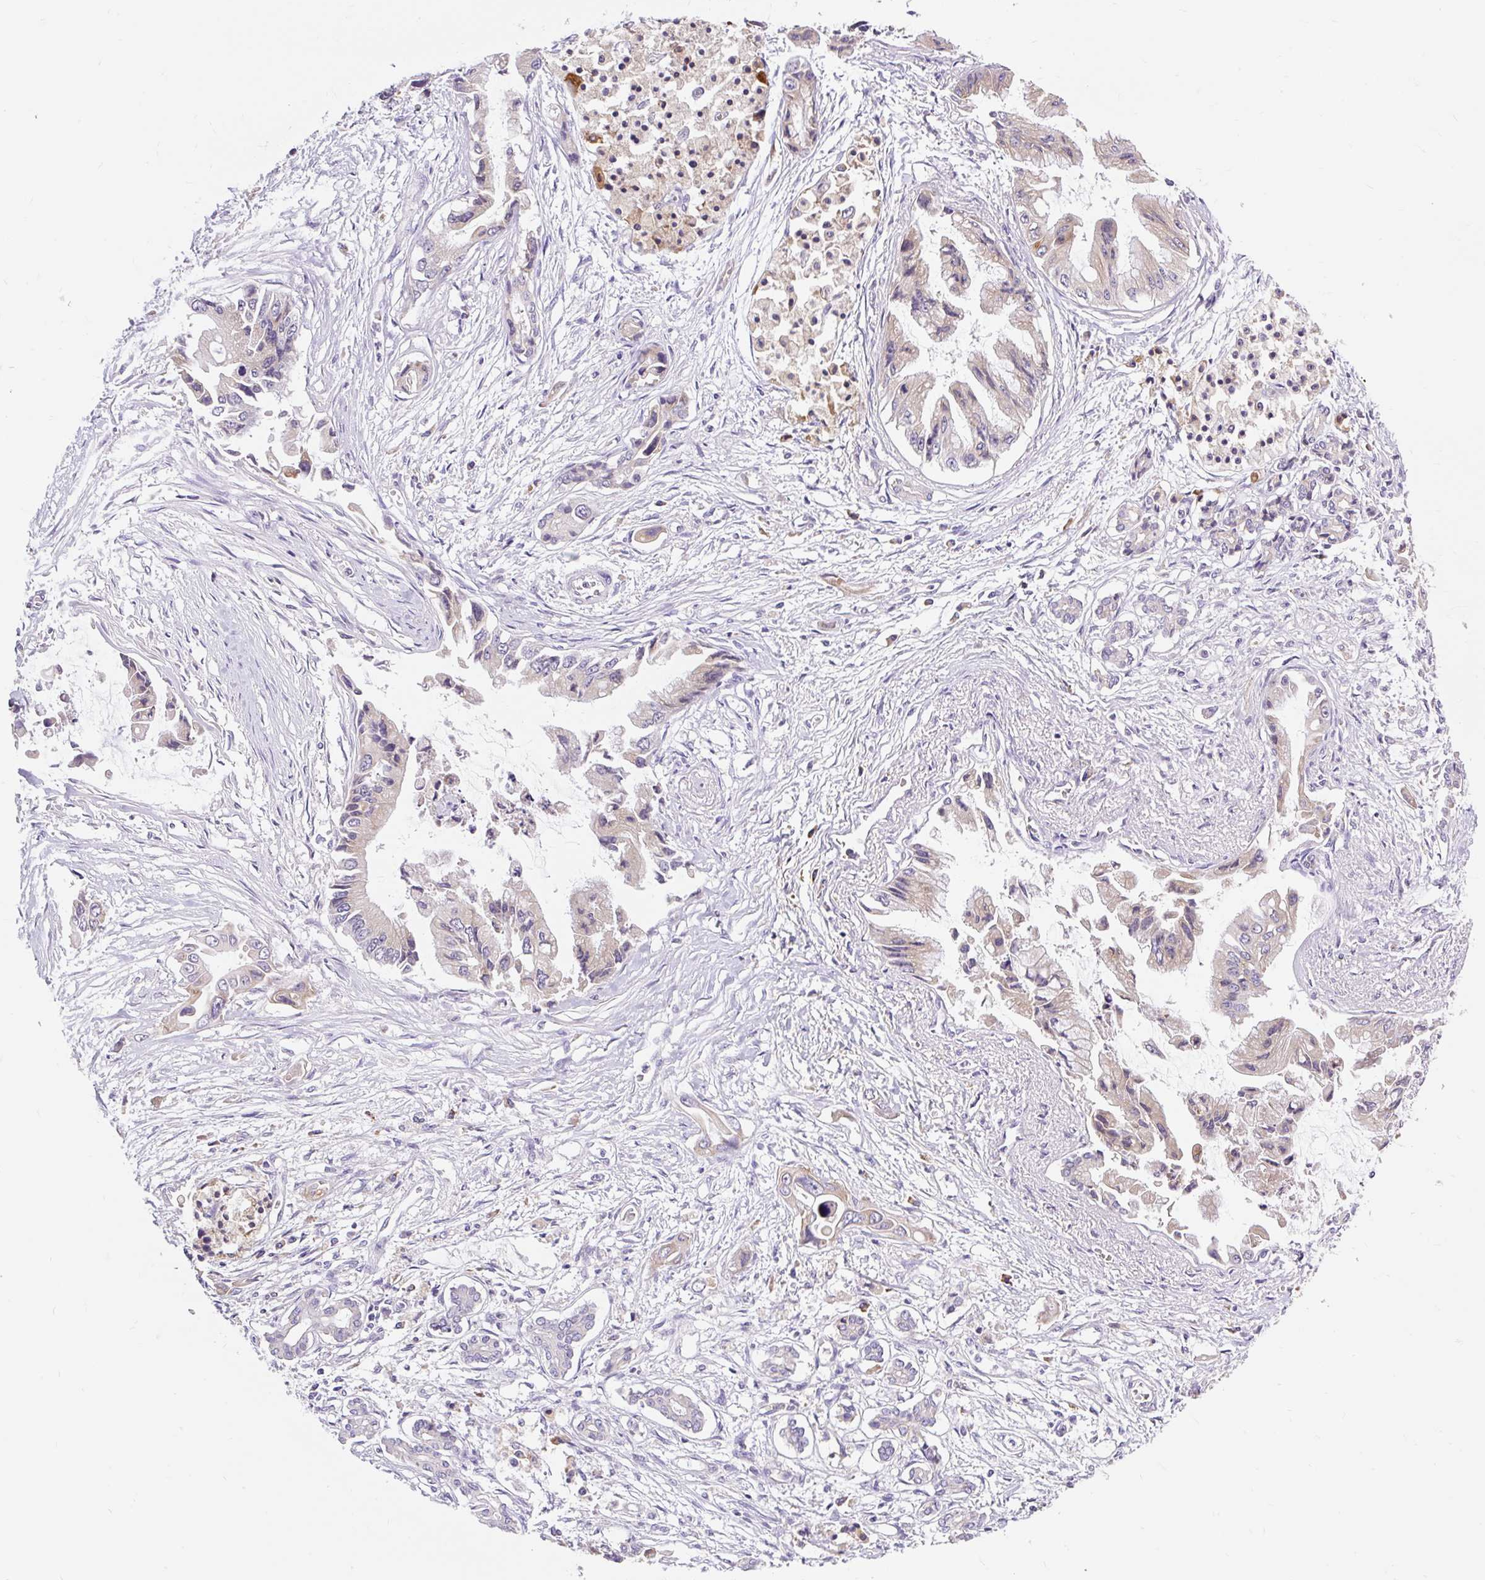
{"staining": {"intensity": "negative", "quantity": "none", "location": "none"}, "tissue": "pancreatic cancer", "cell_type": "Tumor cells", "image_type": "cancer", "snomed": [{"axis": "morphology", "description": "Adenocarcinoma, NOS"}, {"axis": "topography", "description": "Pancreas"}], "caption": "Immunohistochemistry photomicrograph of neoplastic tissue: human pancreatic cancer (adenocarcinoma) stained with DAB (3,3'-diaminobenzidine) shows no significant protein positivity in tumor cells. (Immunohistochemistry, brightfield microscopy, high magnification).", "gene": "SEC63", "patient": {"sex": "male", "age": 84}}